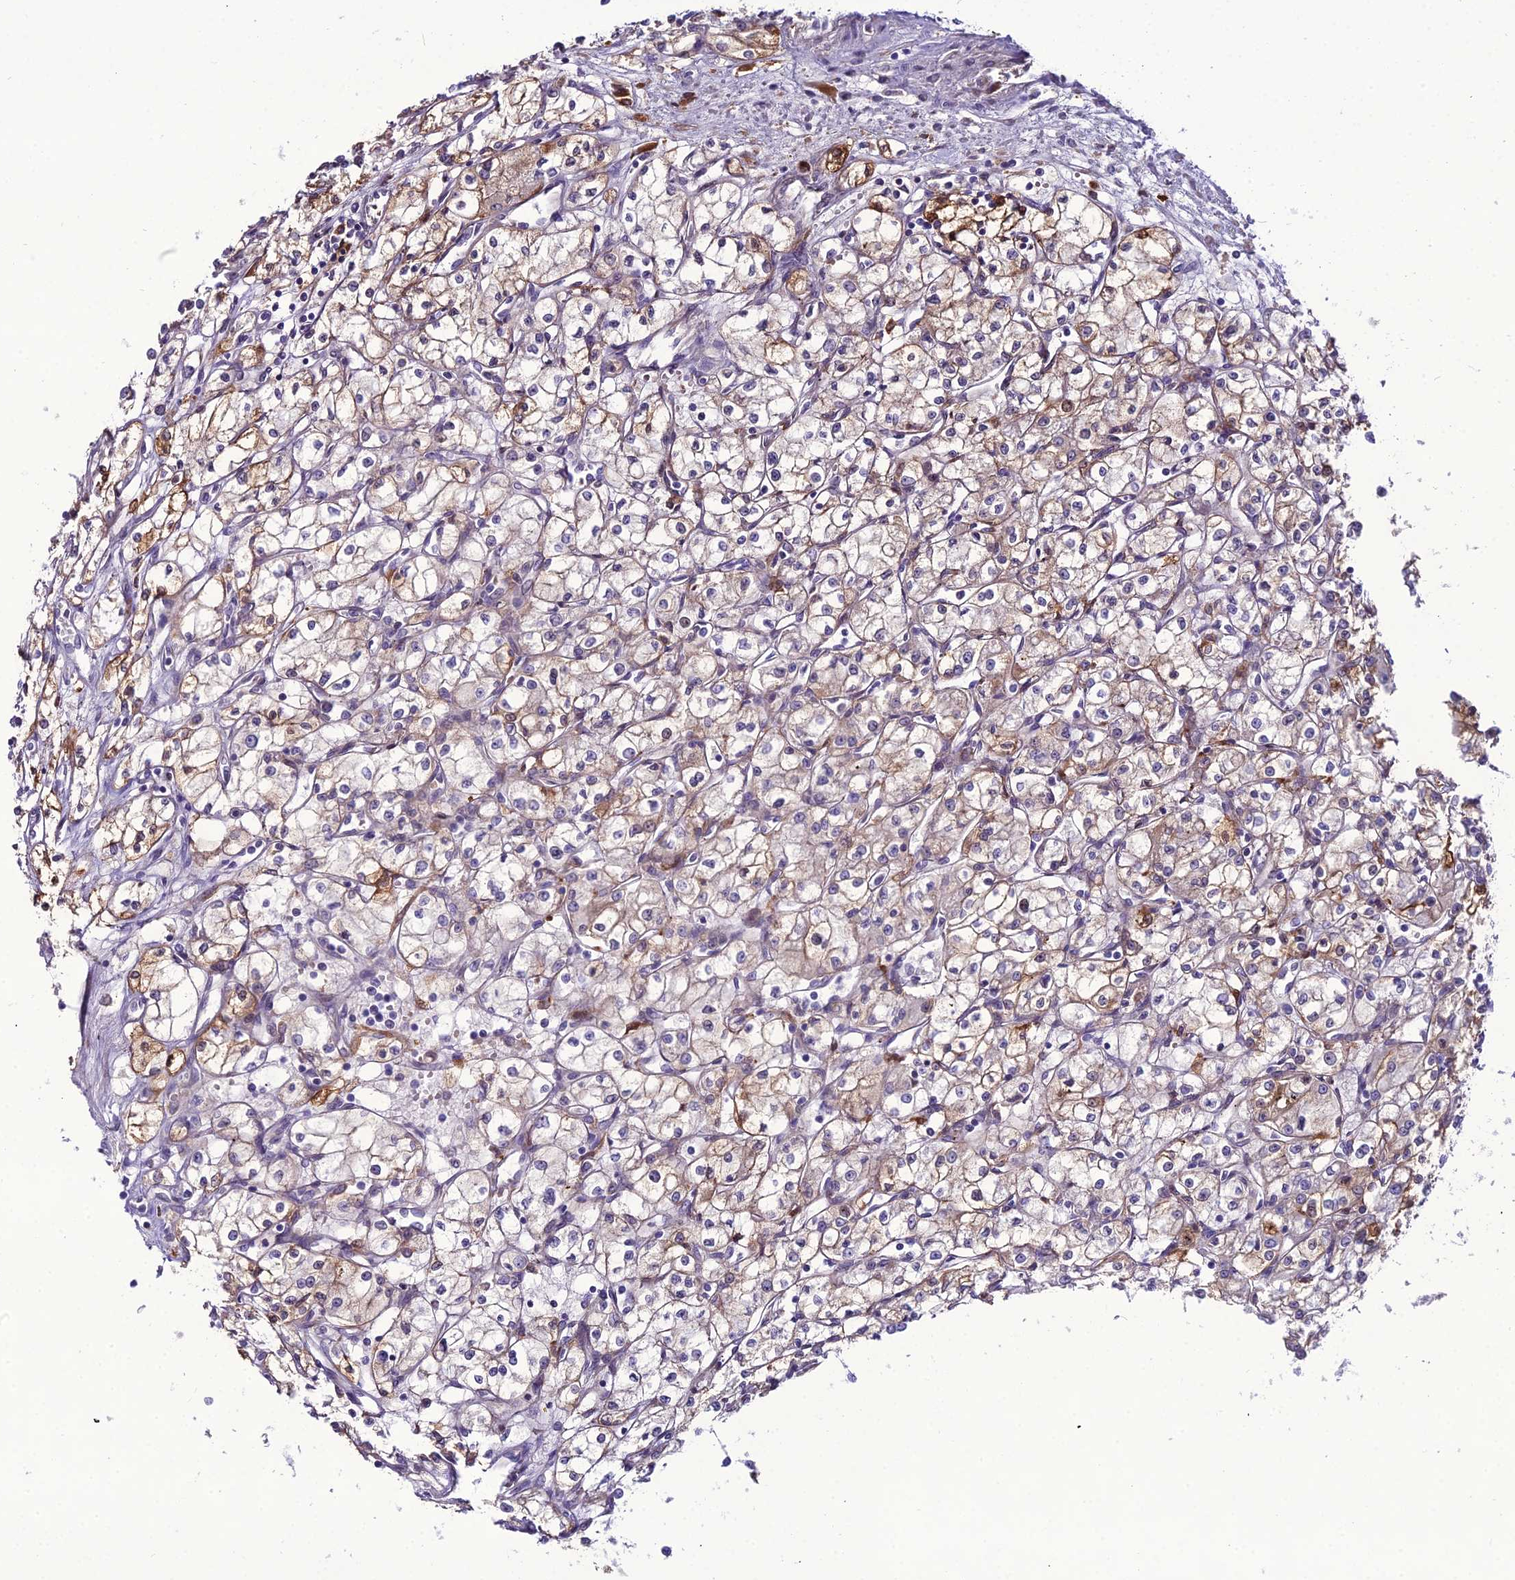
{"staining": {"intensity": "moderate", "quantity": "<25%", "location": "cytoplasmic/membranous"}, "tissue": "renal cancer", "cell_type": "Tumor cells", "image_type": "cancer", "snomed": [{"axis": "morphology", "description": "Adenocarcinoma, NOS"}, {"axis": "topography", "description": "Kidney"}], "caption": "Moderate cytoplasmic/membranous staining for a protein is appreciated in approximately <25% of tumor cells of renal cancer (adenocarcinoma) using immunohistochemistry (IHC).", "gene": "MB21D2", "patient": {"sex": "male", "age": 59}}